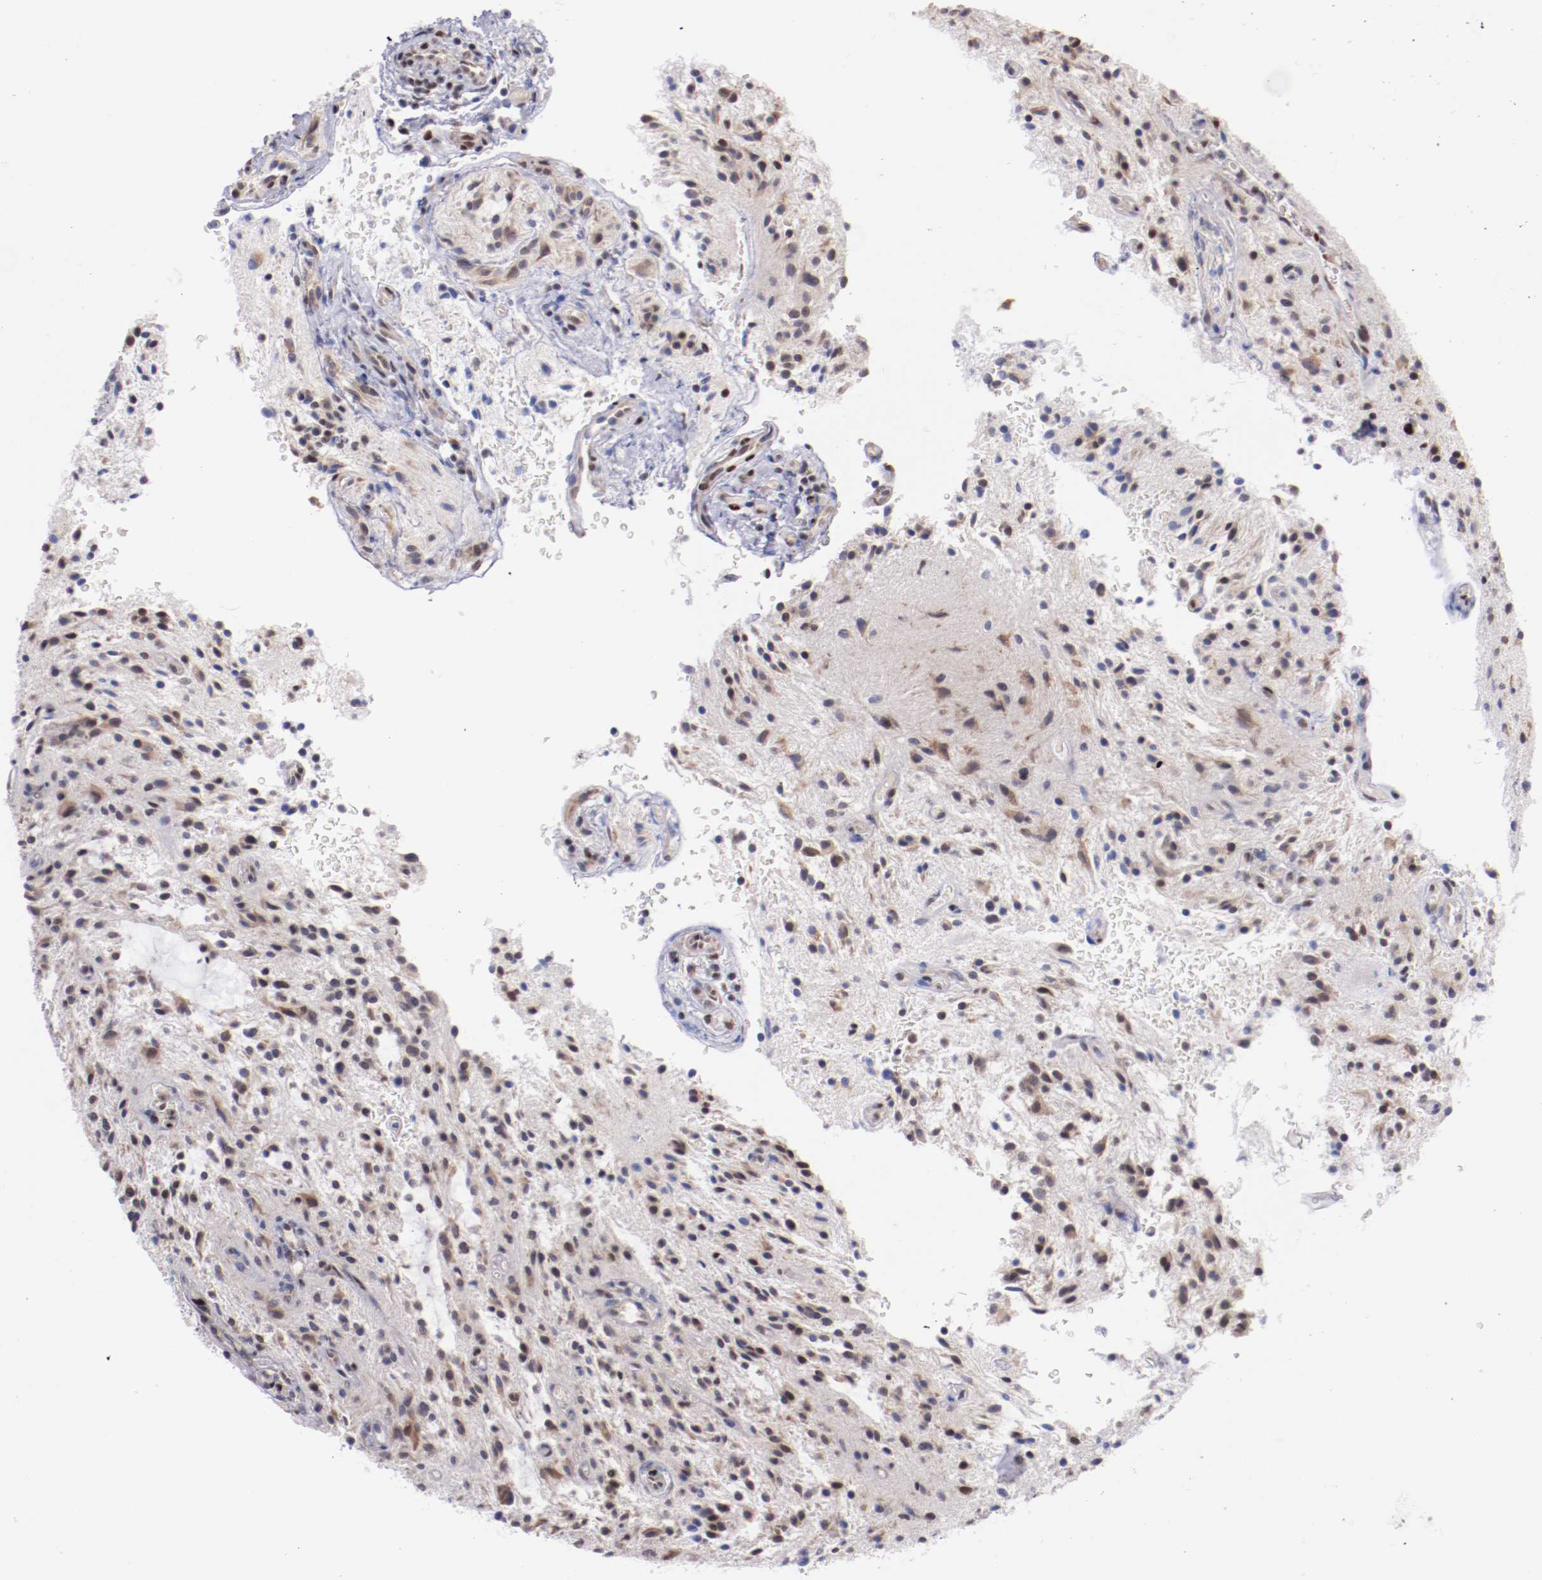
{"staining": {"intensity": "weak", "quantity": "<25%", "location": "nuclear"}, "tissue": "glioma", "cell_type": "Tumor cells", "image_type": "cancer", "snomed": [{"axis": "morphology", "description": "Glioma, malignant, NOS"}, {"axis": "topography", "description": "Cerebellum"}], "caption": "This is a histopathology image of IHC staining of glioma (malignant), which shows no staining in tumor cells.", "gene": "SRF", "patient": {"sex": "female", "age": 10}}